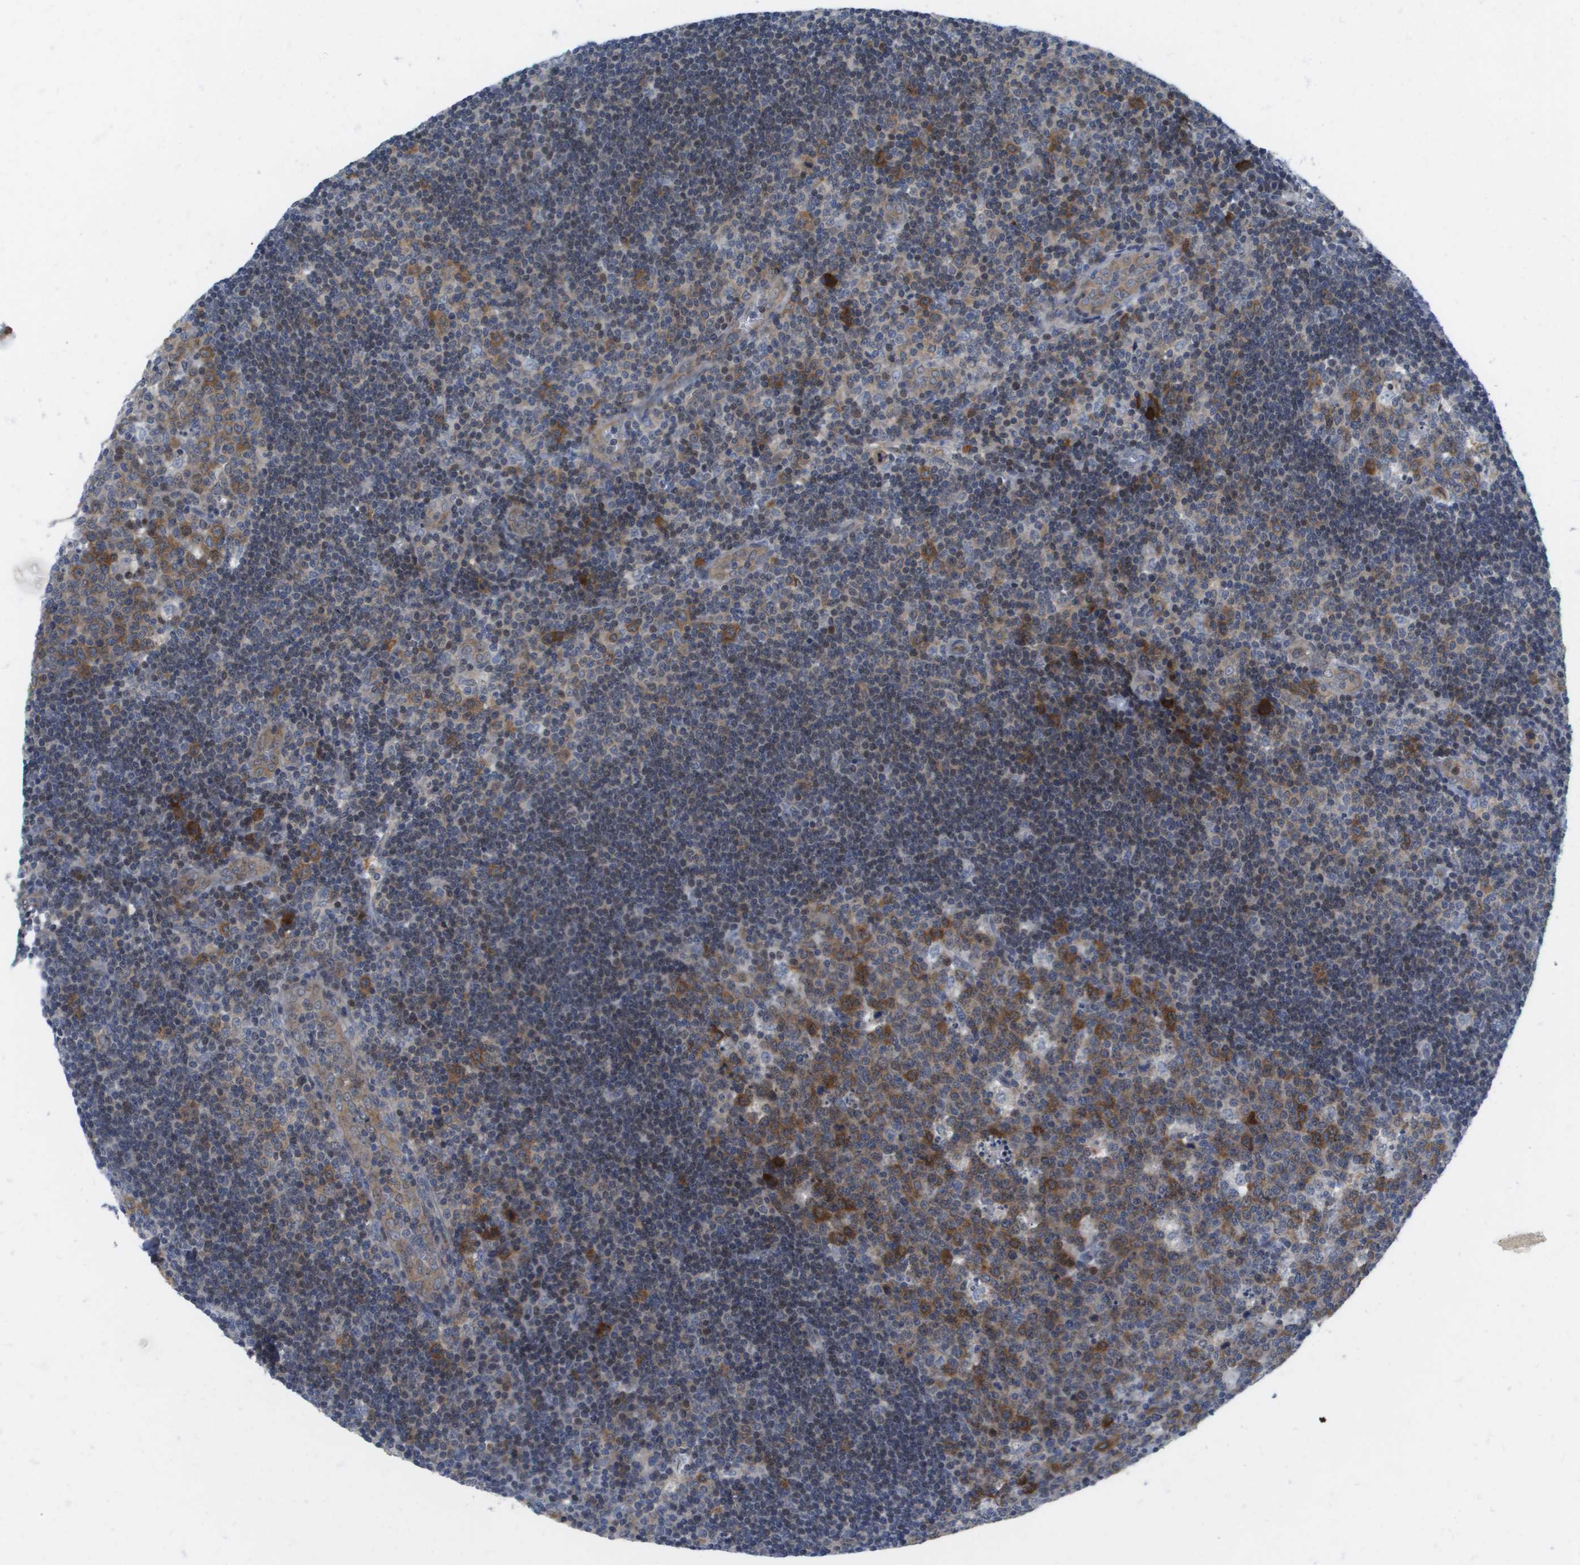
{"staining": {"intensity": "moderate", "quantity": "25%-75%", "location": "cytoplasmic/membranous"}, "tissue": "lymph node", "cell_type": "Germinal center cells", "image_type": "normal", "snomed": [{"axis": "morphology", "description": "Normal tissue, NOS"}, {"axis": "topography", "description": "Lymph node"}, {"axis": "topography", "description": "Salivary gland"}], "caption": "Immunohistochemistry micrograph of benign lymph node stained for a protein (brown), which displays medium levels of moderate cytoplasmic/membranous expression in approximately 25%-75% of germinal center cells.", "gene": "FKBP4", "patient": {"sex": "male", "age": 8}}